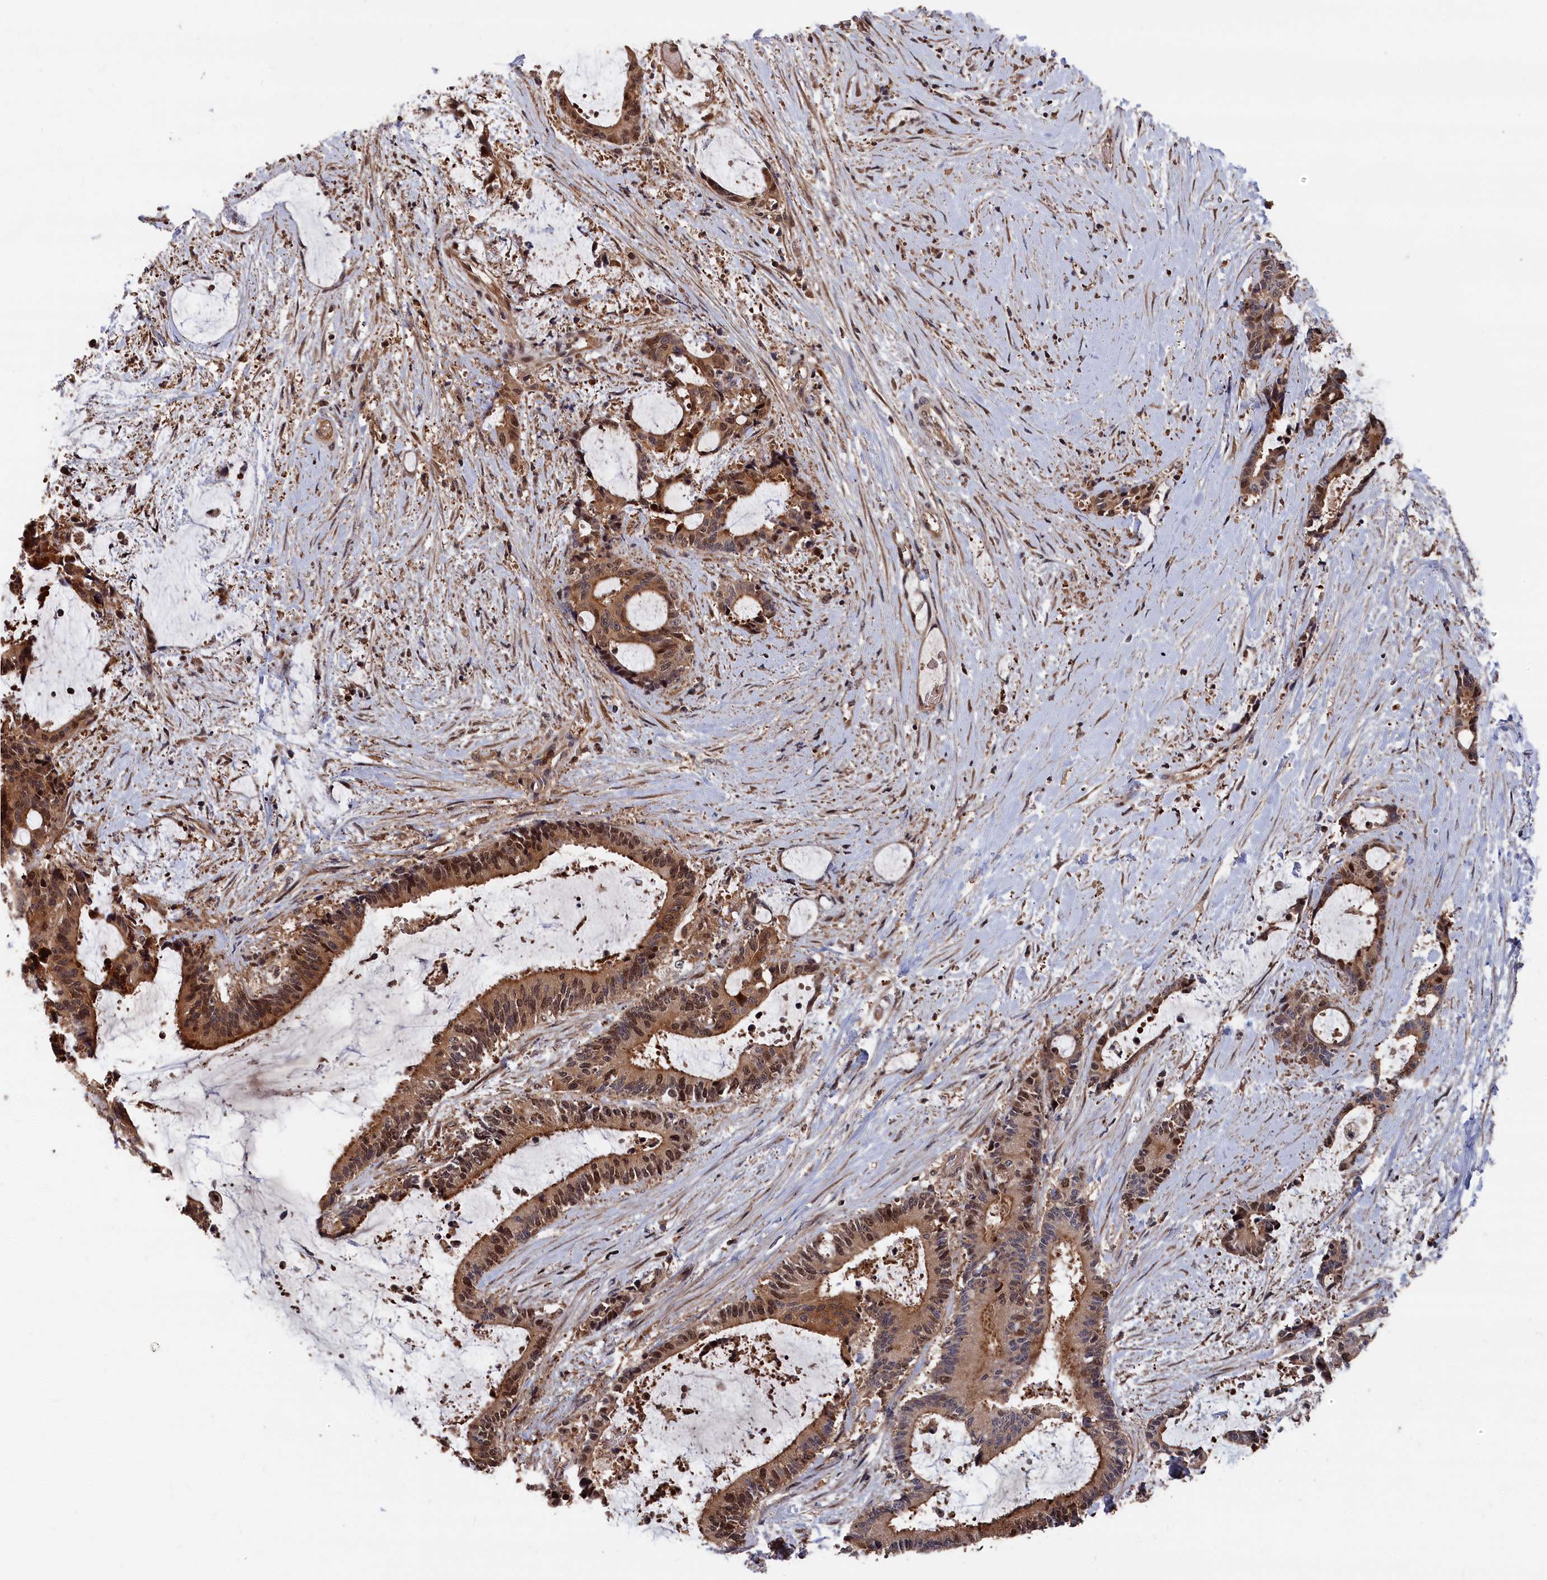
{"staining": {"intensity": "moderate", "quantity": ">75%", "location": "cytoplasmic/membranous,nuclear"}, "tissue": "liver cancer", "cell_type": "Tumor cells", "image_type": "cancer", "snomed": [{"axis": "morphology", "description": "Normal tissue, NOS"}, {"axis": "morphology", "description": "Cholangiocarcinoma"}, {"axis": "topography", "description": "Liver"}, {"axis": "topography", "description": "Peripheral nerve tissue"}], "caption": "Approximately >75% of tumor cells in liver cancer demonstrate moderate cytoplasmic/membranous and nuclear protein expression as visualized by brown immunohistochemical staining.", "gene": "RMI2", "patient": {"sex": "female", "age": 73}}